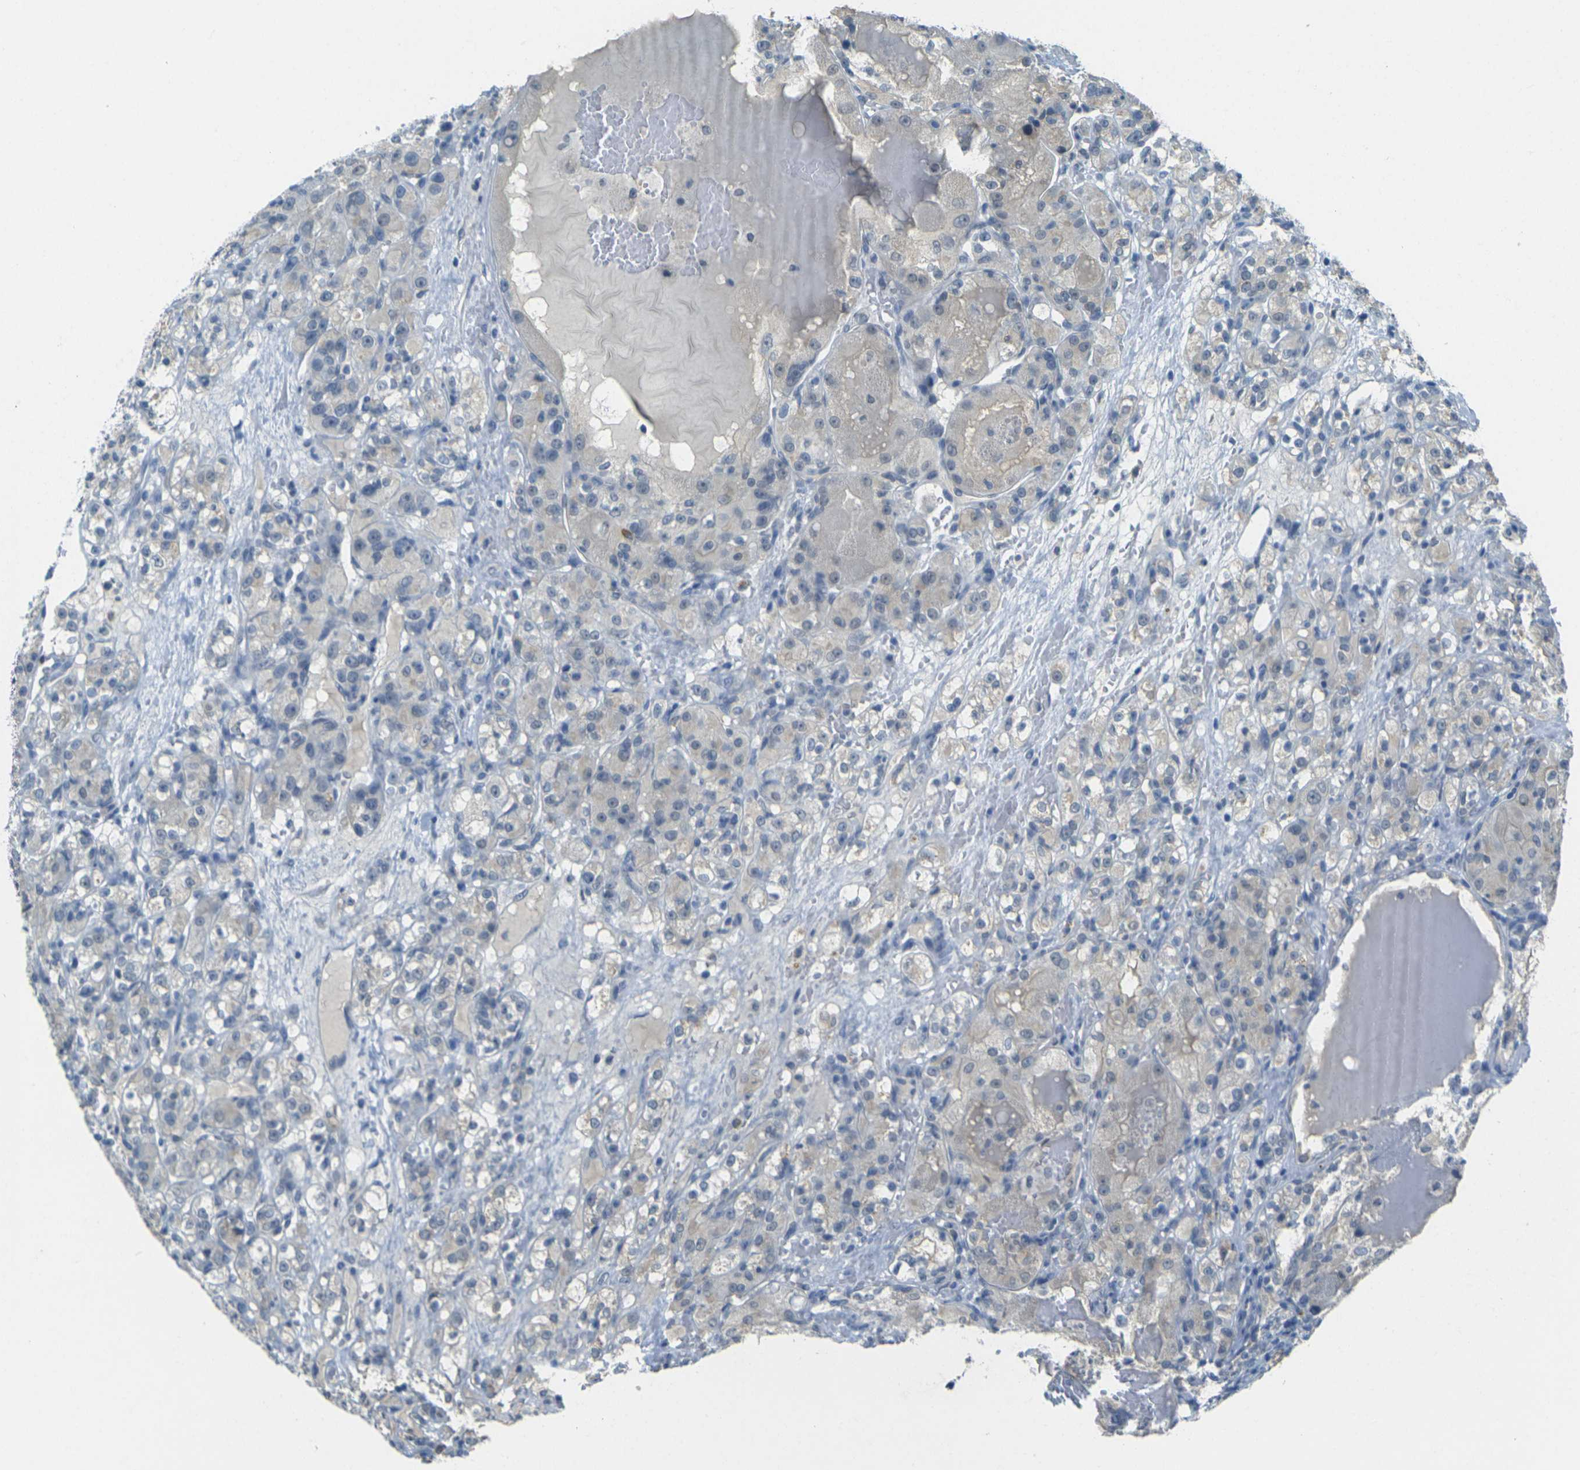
{"staining": {"intensity": "weak", "quantity": "<25%", "location": "cytoplasmic/membranous"}, "tissue": "renal cancer", "cell_type": "Tumor cells", "image_type": "cancer", "snomed": [{"axis": "morphology", "description": "Normal tissue, NOS"}, {"axis": "morphology", "description": "Adenocarcinoma, NOS"}, {"axis": "topography", "description": "Kidney"}], "caption": "Renal adenocarcinoma was stained to show a protein in brown. There is no significant expression in tumor cells.", "gene": "SPTBN2", "patient": {"sex": "male", "age": 61}}